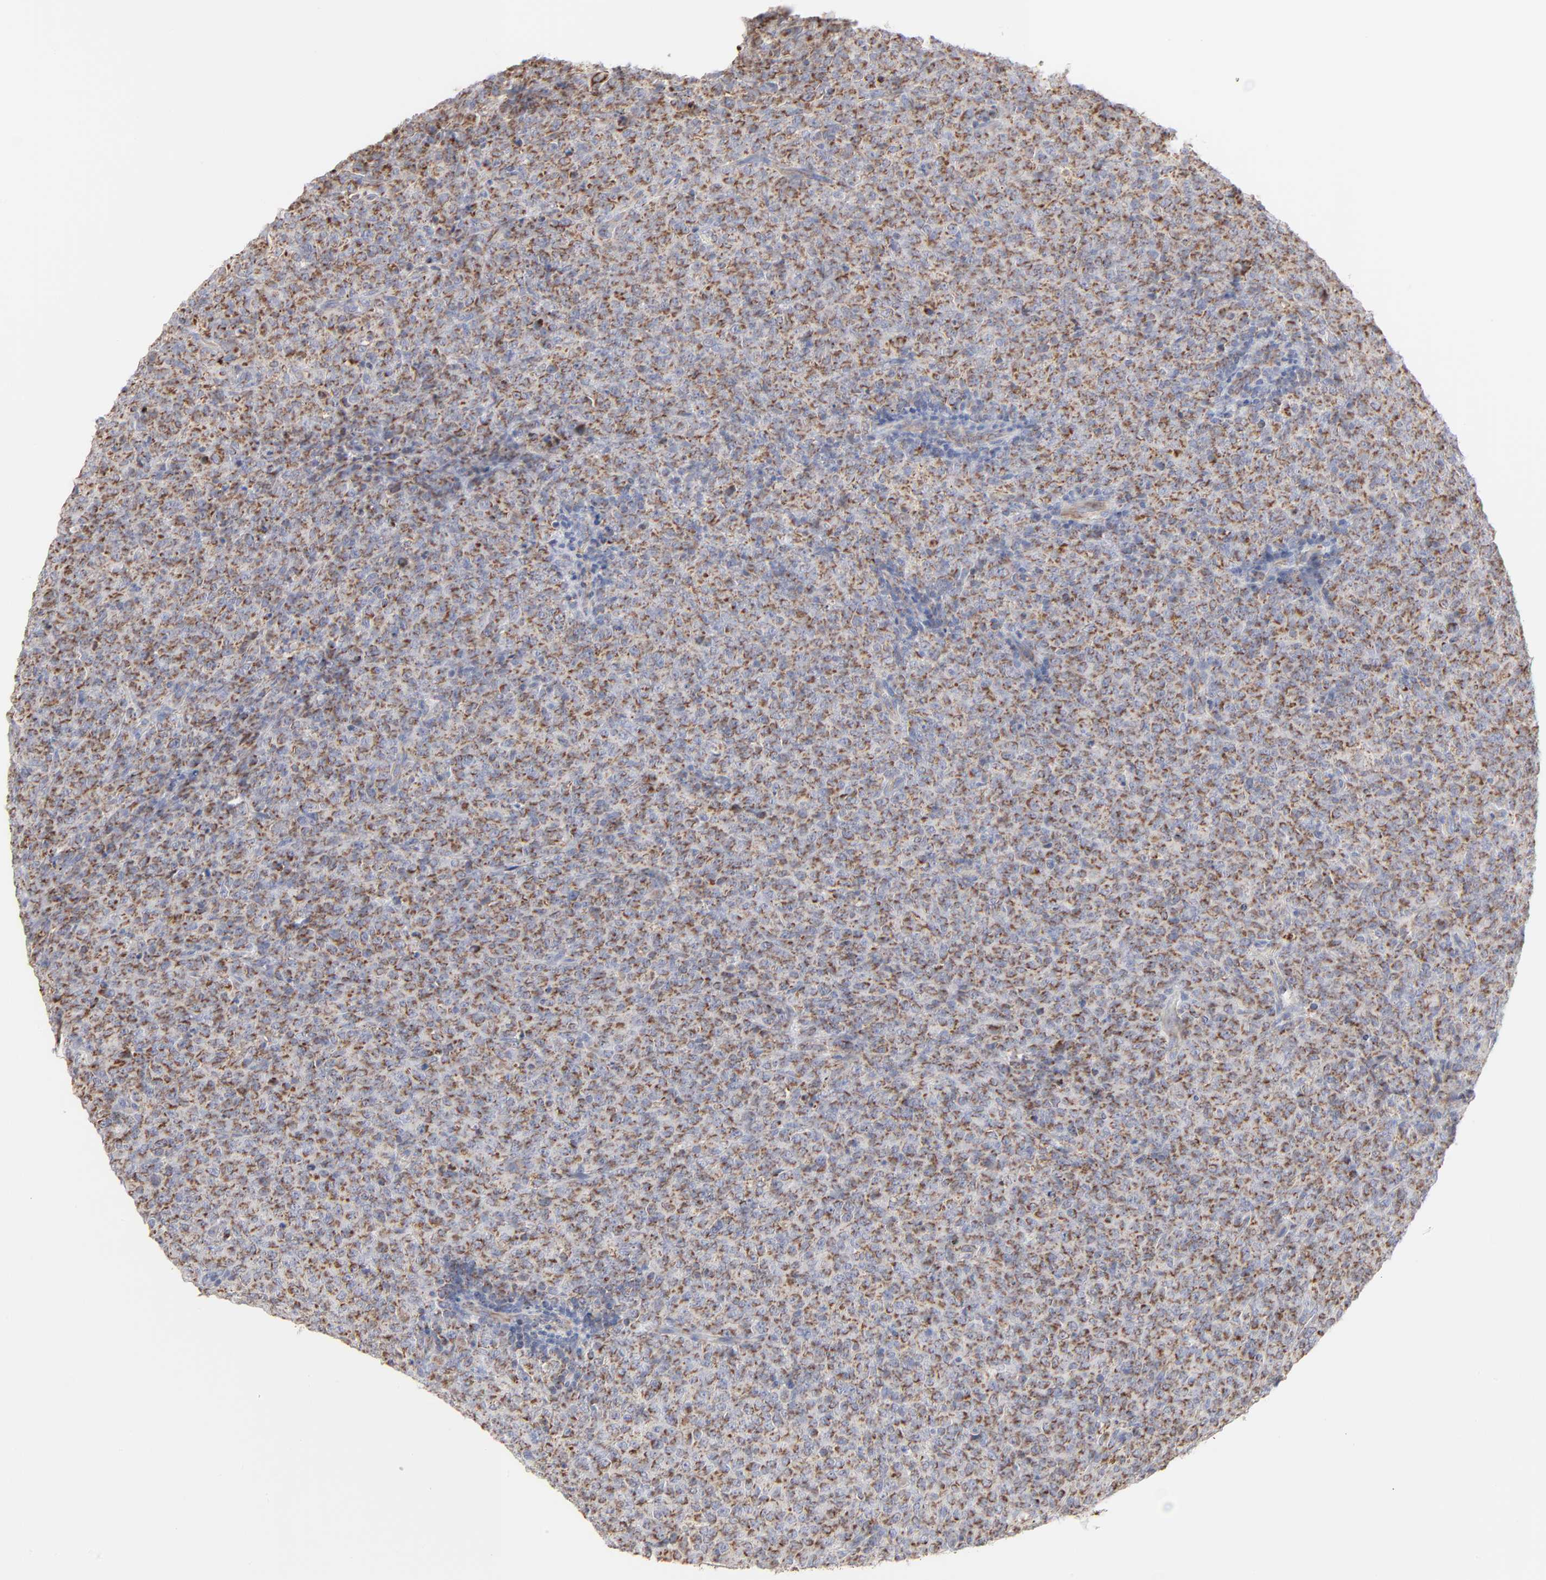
{"staining": {"intensity": "moderate", "quantity": ">75%", "location": "cytoplasmic/membranous"}, "tissue": "lymphoma", "cell_type": "Tumor cells", "image_type": "cancer", "snomed": [{"axis": "morphology", "description": "Malignant lymphoma, non-Hodgkin's type, High grade"}, {"axis": "topography", "description": "Tonsil"}], "caption": "Approximately >75% of tumor cells in human lymphoma exhibit moderate cytoplasmic/membranous protein staining as visualized by brown immunohistochemical staining.", "gene": "ASB3", "patient": {"sex": "female", "age": 36}}